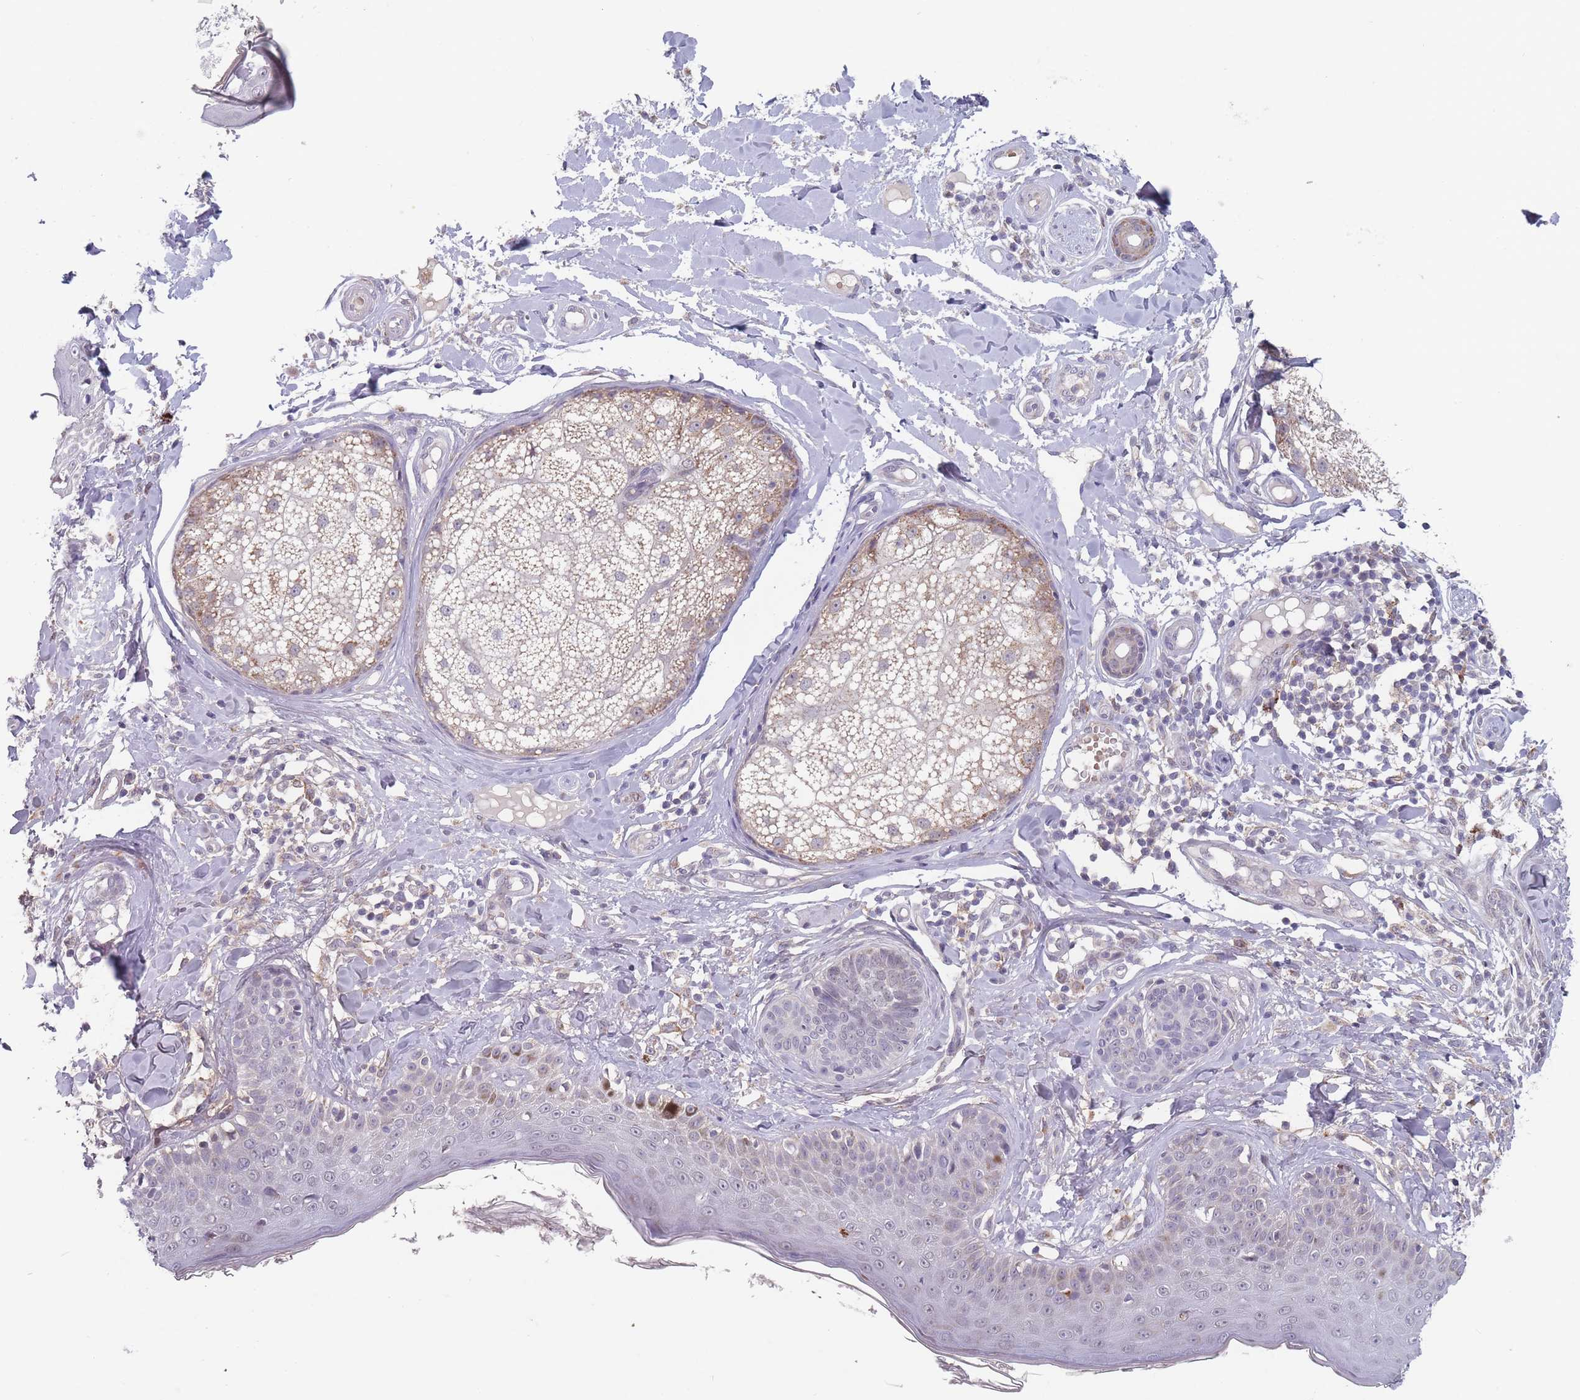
{"staining": {"intensity": "negative", "quantity": "none", "location": "none"}, "tissue": "skin cancer", "cell_type": "Tumor cells", "image_type": "cancer", "snomed": [{"axis": "morphology", "description": "Basal cell carcinoma"}, {"axis": "topography", "description": "Skin"}], "caption": "This is an IHC histopathology image of skin cancer. There is no positivity in tumor cells.", "gene": "PEX7", "patient": {"sex": "male", "age": 73}}